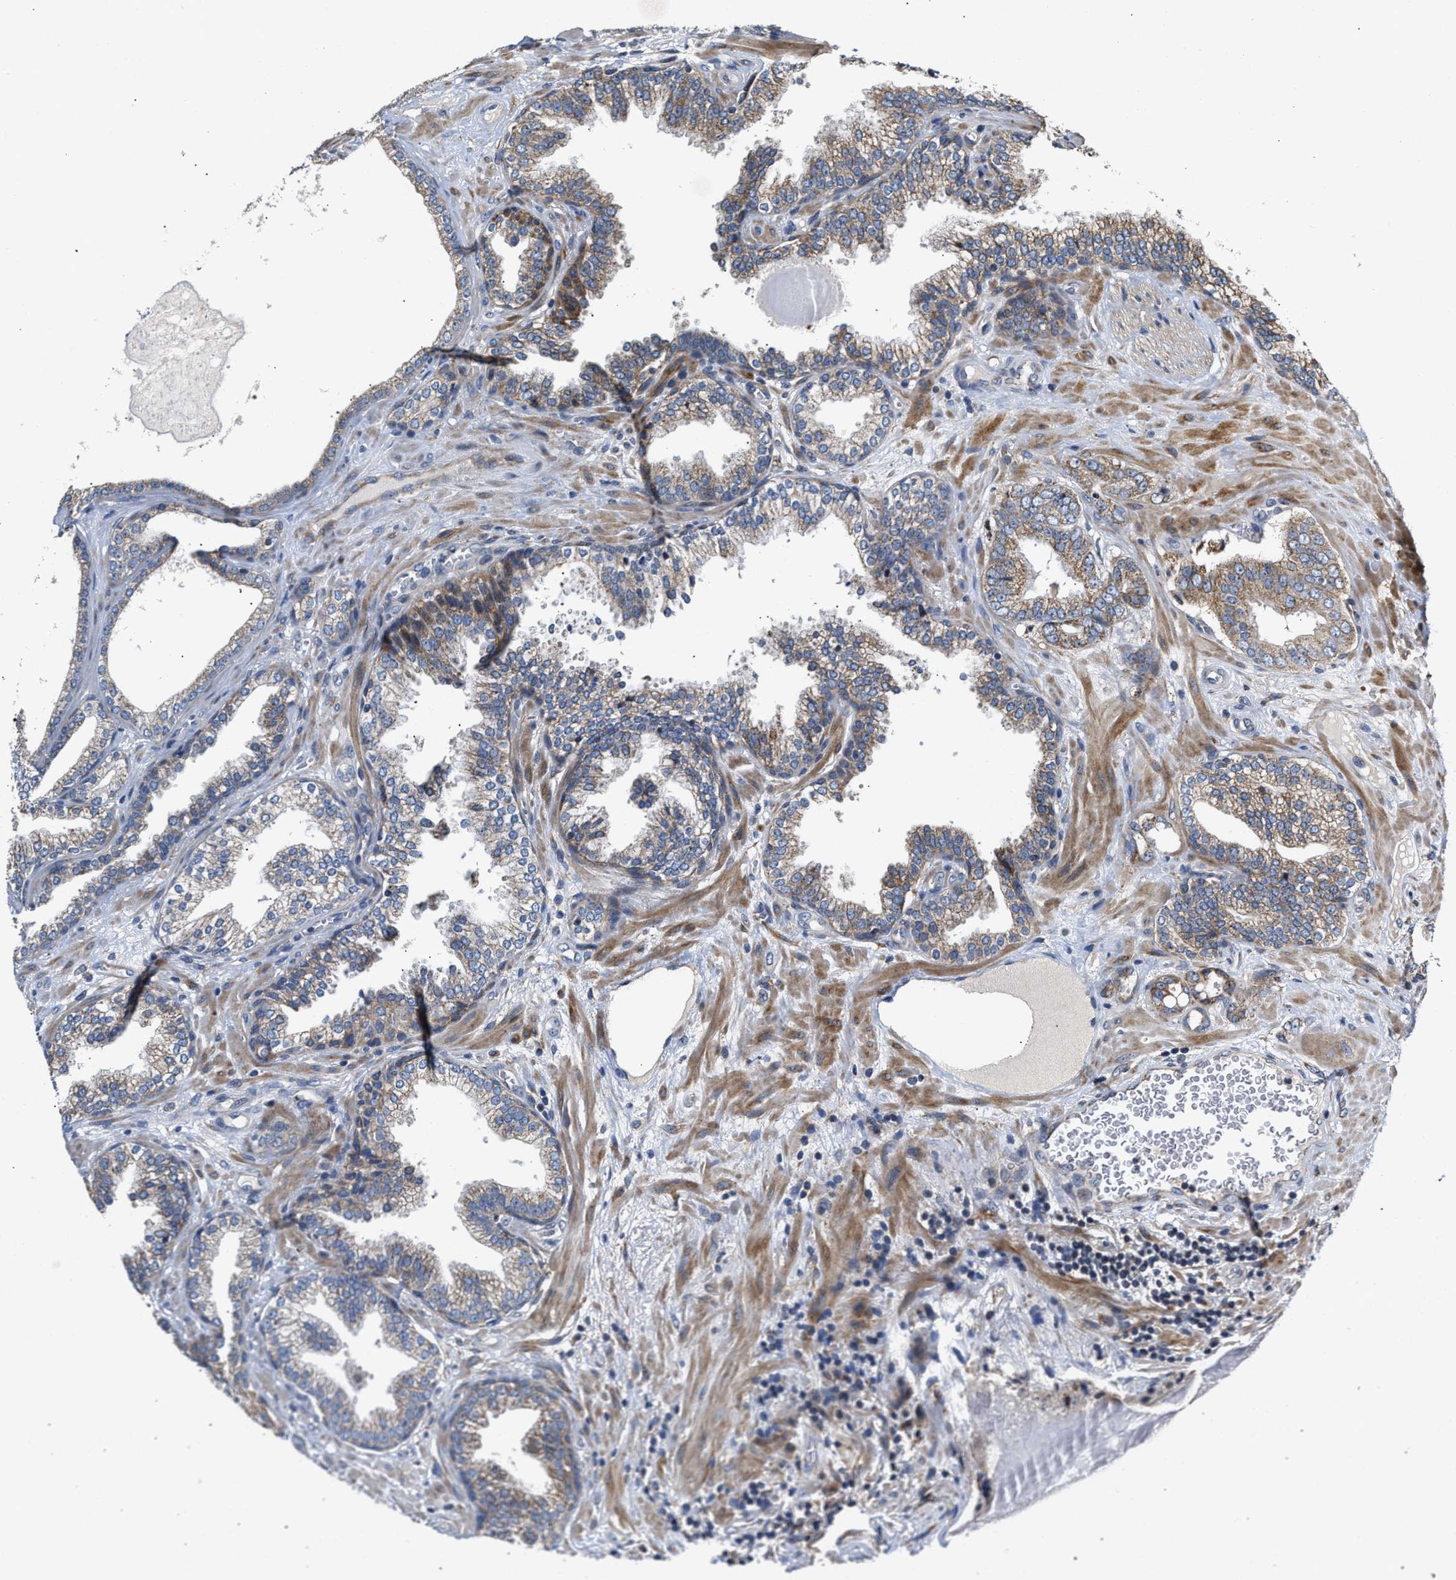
{"staining": {"intensity": "negative", "quantity": "none", "location": "none"}, "tissue": "prostate cancer", "cell_type": "Tumor cells", "image_type": "cancer", "snomed": [{"axis": "morphology", "description": "Adenocarcinoma, Low grade"}, {"axis": "topography", "description": "Prostate"}], "caption": "An IHC image of prostate cancer (low-grade adenocarcinoma) is shown. There is no staining in tumor cells of prostate cancer (low-grade adenocarcinoma).", "gene": "MALSU1", "patient": {"sex": "male", "age": 65}}